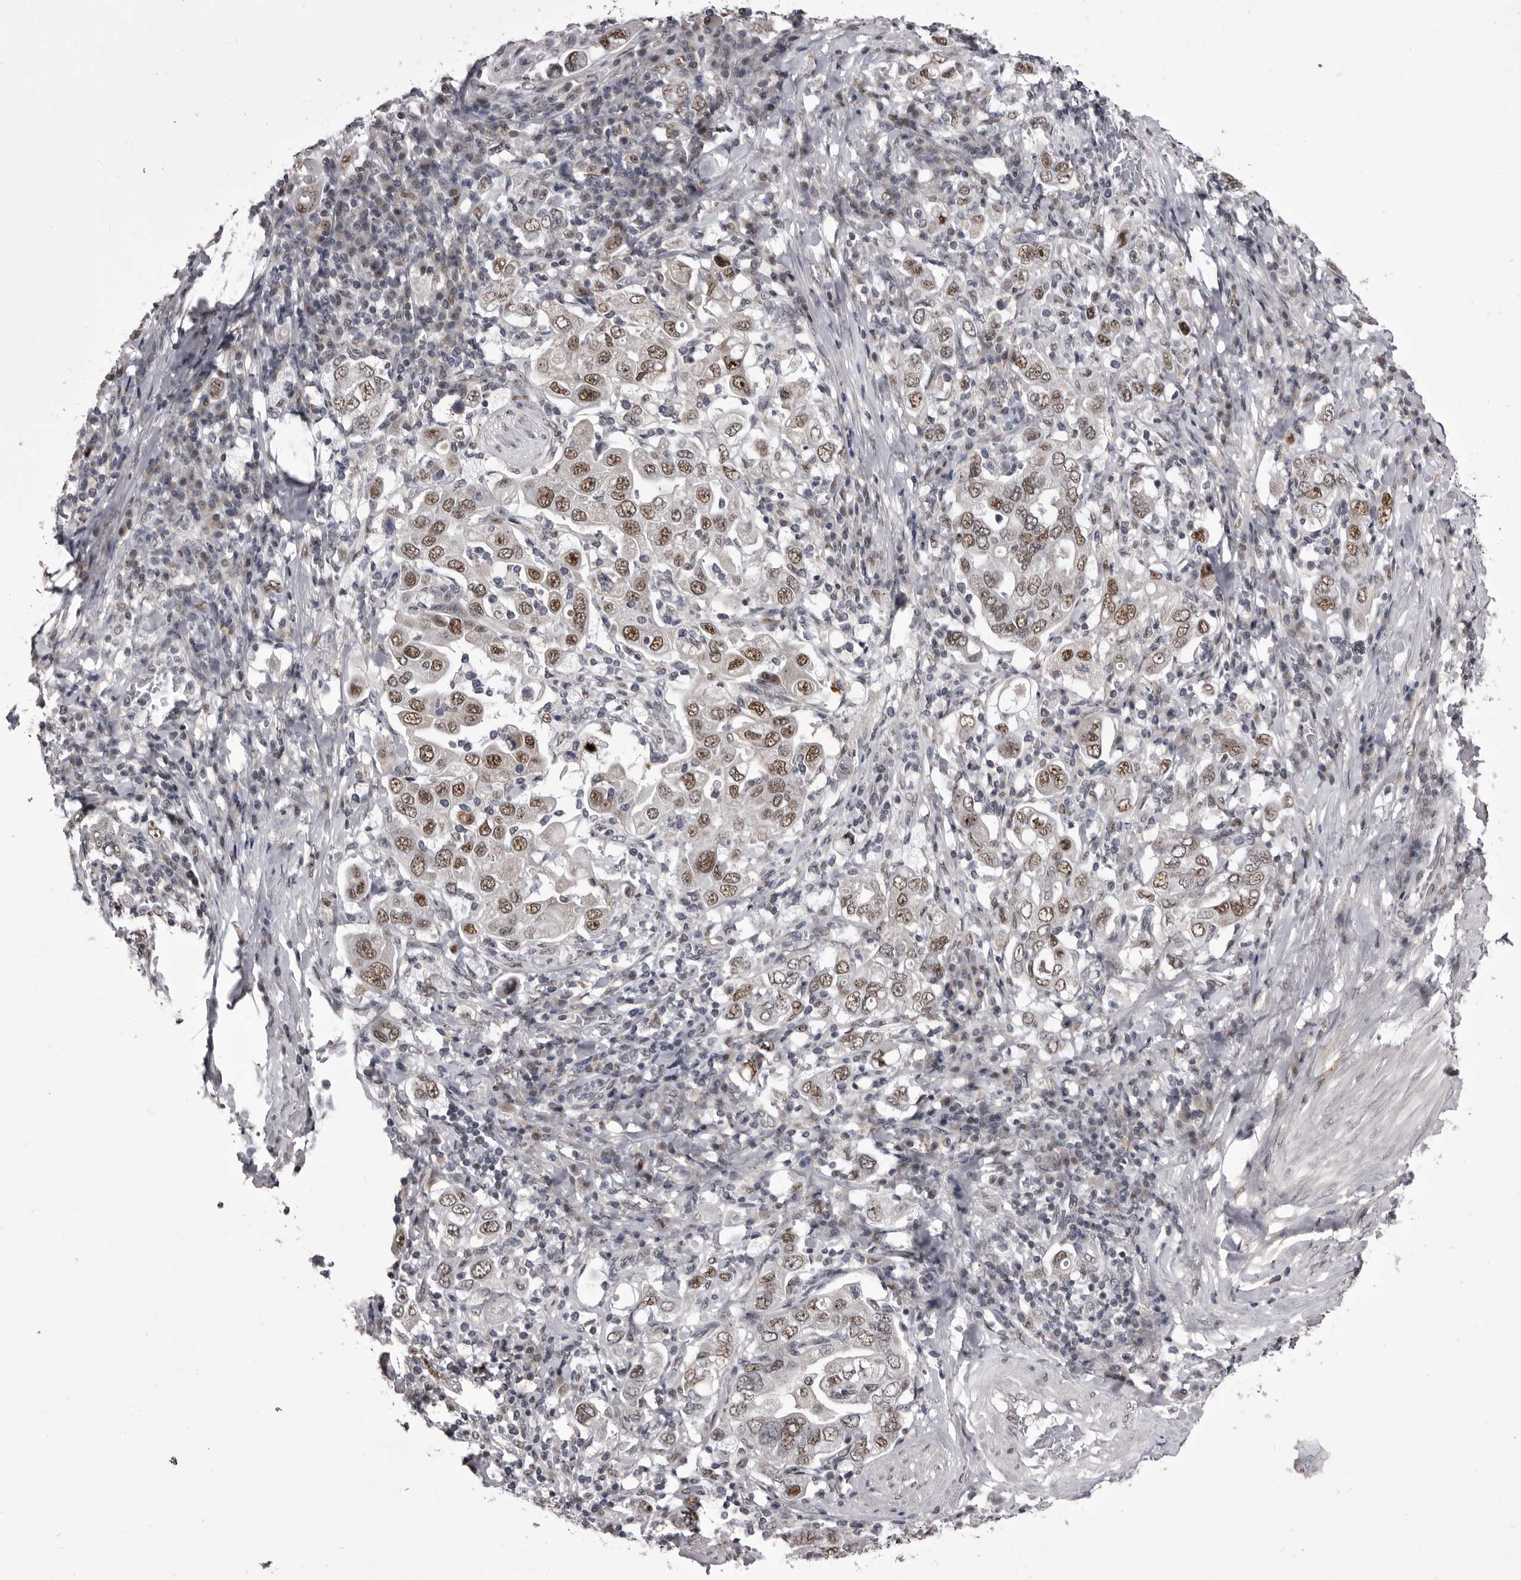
{"staining": {"intensity": "moderate", "quantity": ">75%", "location": "nuclear"}, "tissue": "stomach cancer", "cell_type": "Tumor cells", "image_type": "cancer", "snomed": [{"axis": "morphology", "description": "Adenocarcinoma, NOS"}, {"axis": "topography", "description": "Stomach, upper"}], "caption": "Tumor cells show medium levels of moderate nuclear positivity in about >75% of cells in adenocarcinoma (stomach).", "gene": "PRPF3", "patient": {"sex": "male", "age": 62}}